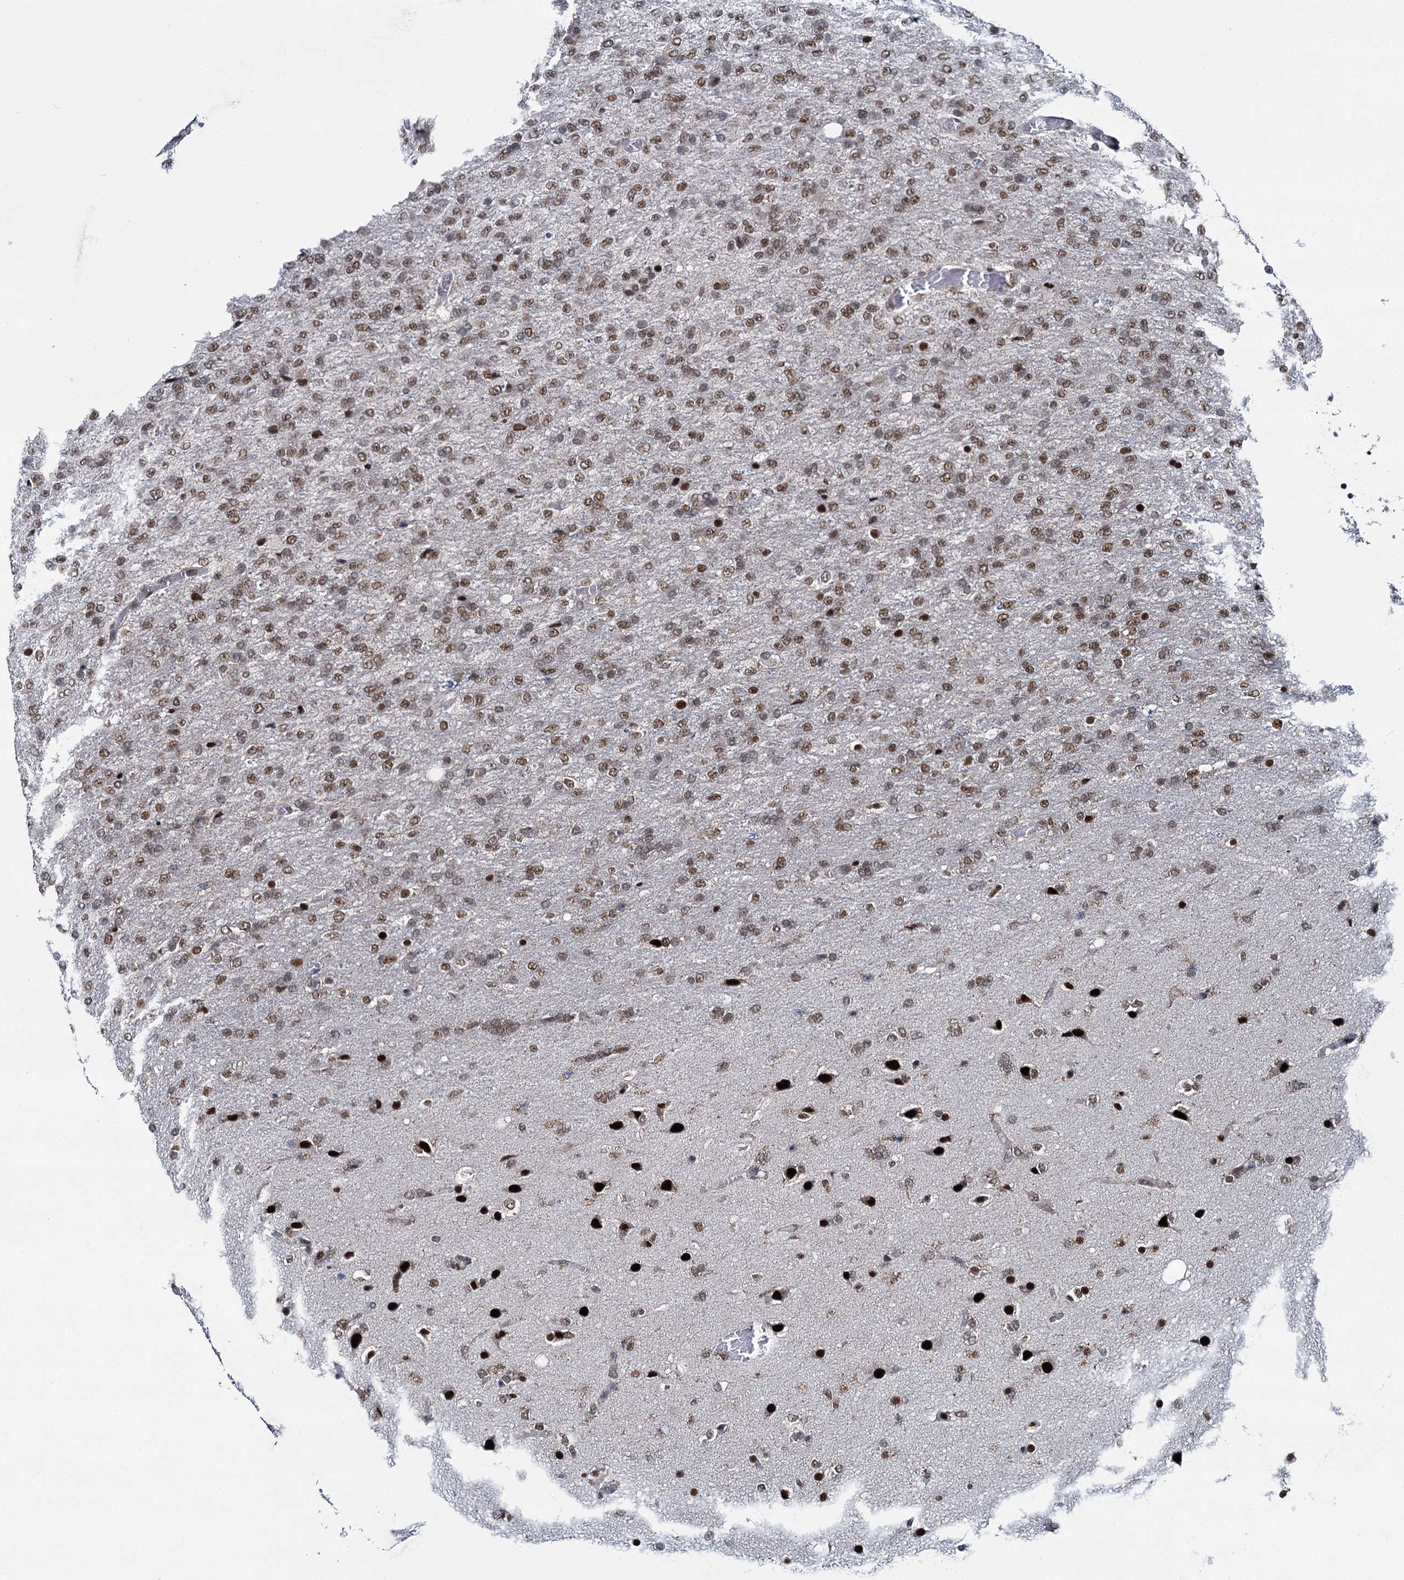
{"staining": {"intensity": "moderate", "quantity": ">75%", "location": "nuclear"}, "tissue": "glioma", "cell_type": "Tumor cells", "image_type": "cancer", "snomed": [{"axis": "morphology", "description": "Glioma, malignant, High grade"}, {"axis": "topography", "description": "Brain"}], "caption": "IHC of malignant high-grade glioma shows medium levels of moderate nuclear positivity in approximately >75% of tumor cells.", "gene": "RUFY2", "patient": {"sex": "female", "age": 74}}